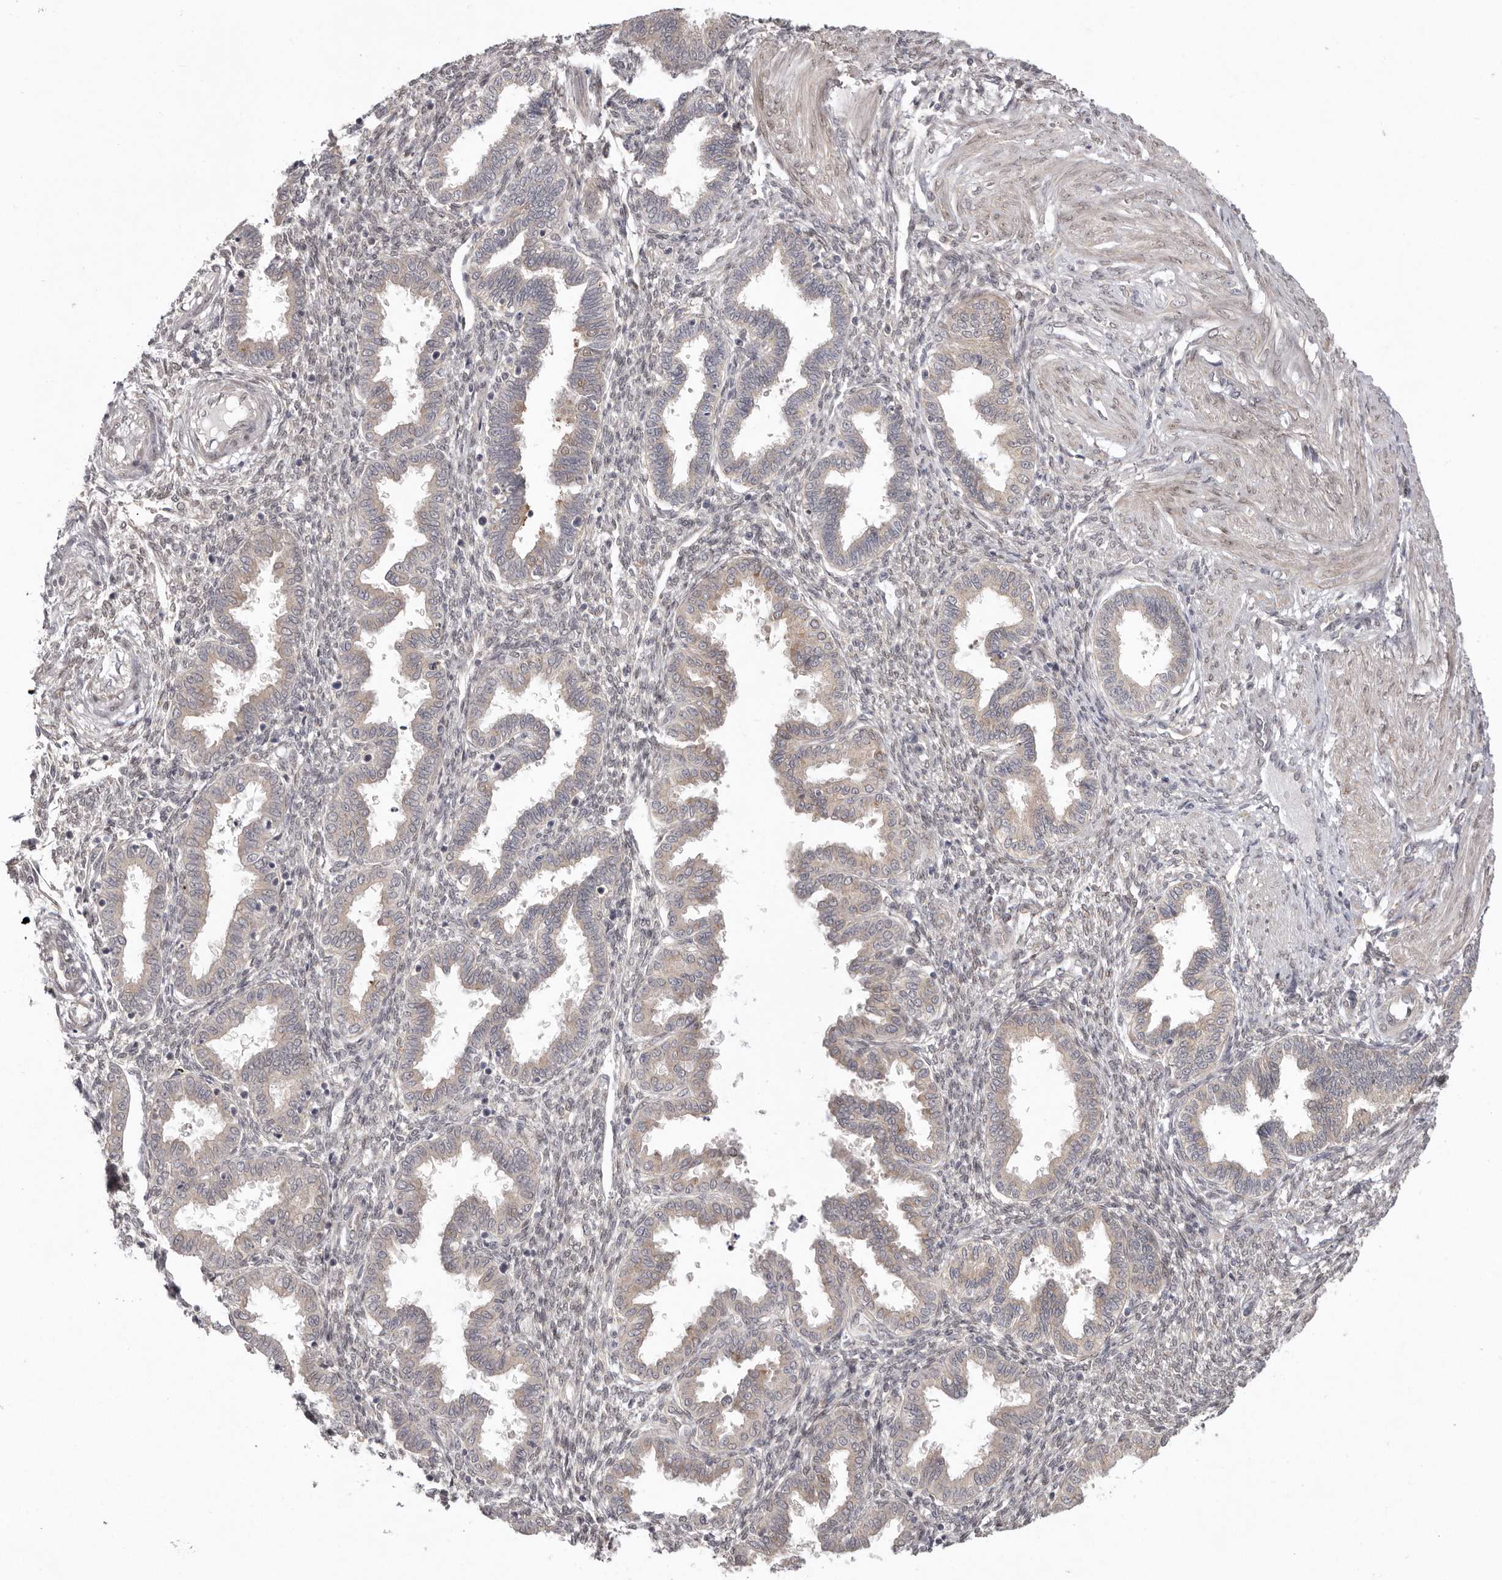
{"staining": {"intensity": "weak", "quantity": "25%-75%", "location": "nuclear"}, "tissue": "endometrium", "cell_type": "Cells in endometrial stroma", "image_type": "normal", "snomed": [{"axis": "morphology", "description": "Normal tissue, NOS"}, {"axis": "topography", "description": "Endometrium"}], "caption": "Immunohistochemistry (IHC) image of benign endometrium: endometrium stained using IHC demonstrates low levels of weak protein expression localized specifically in the nuclear of cells in endometrial stroma, appearing as a nuclear brown color.", "gene": "NSUN4", "patient": {"sex": "female", "age": 33}}